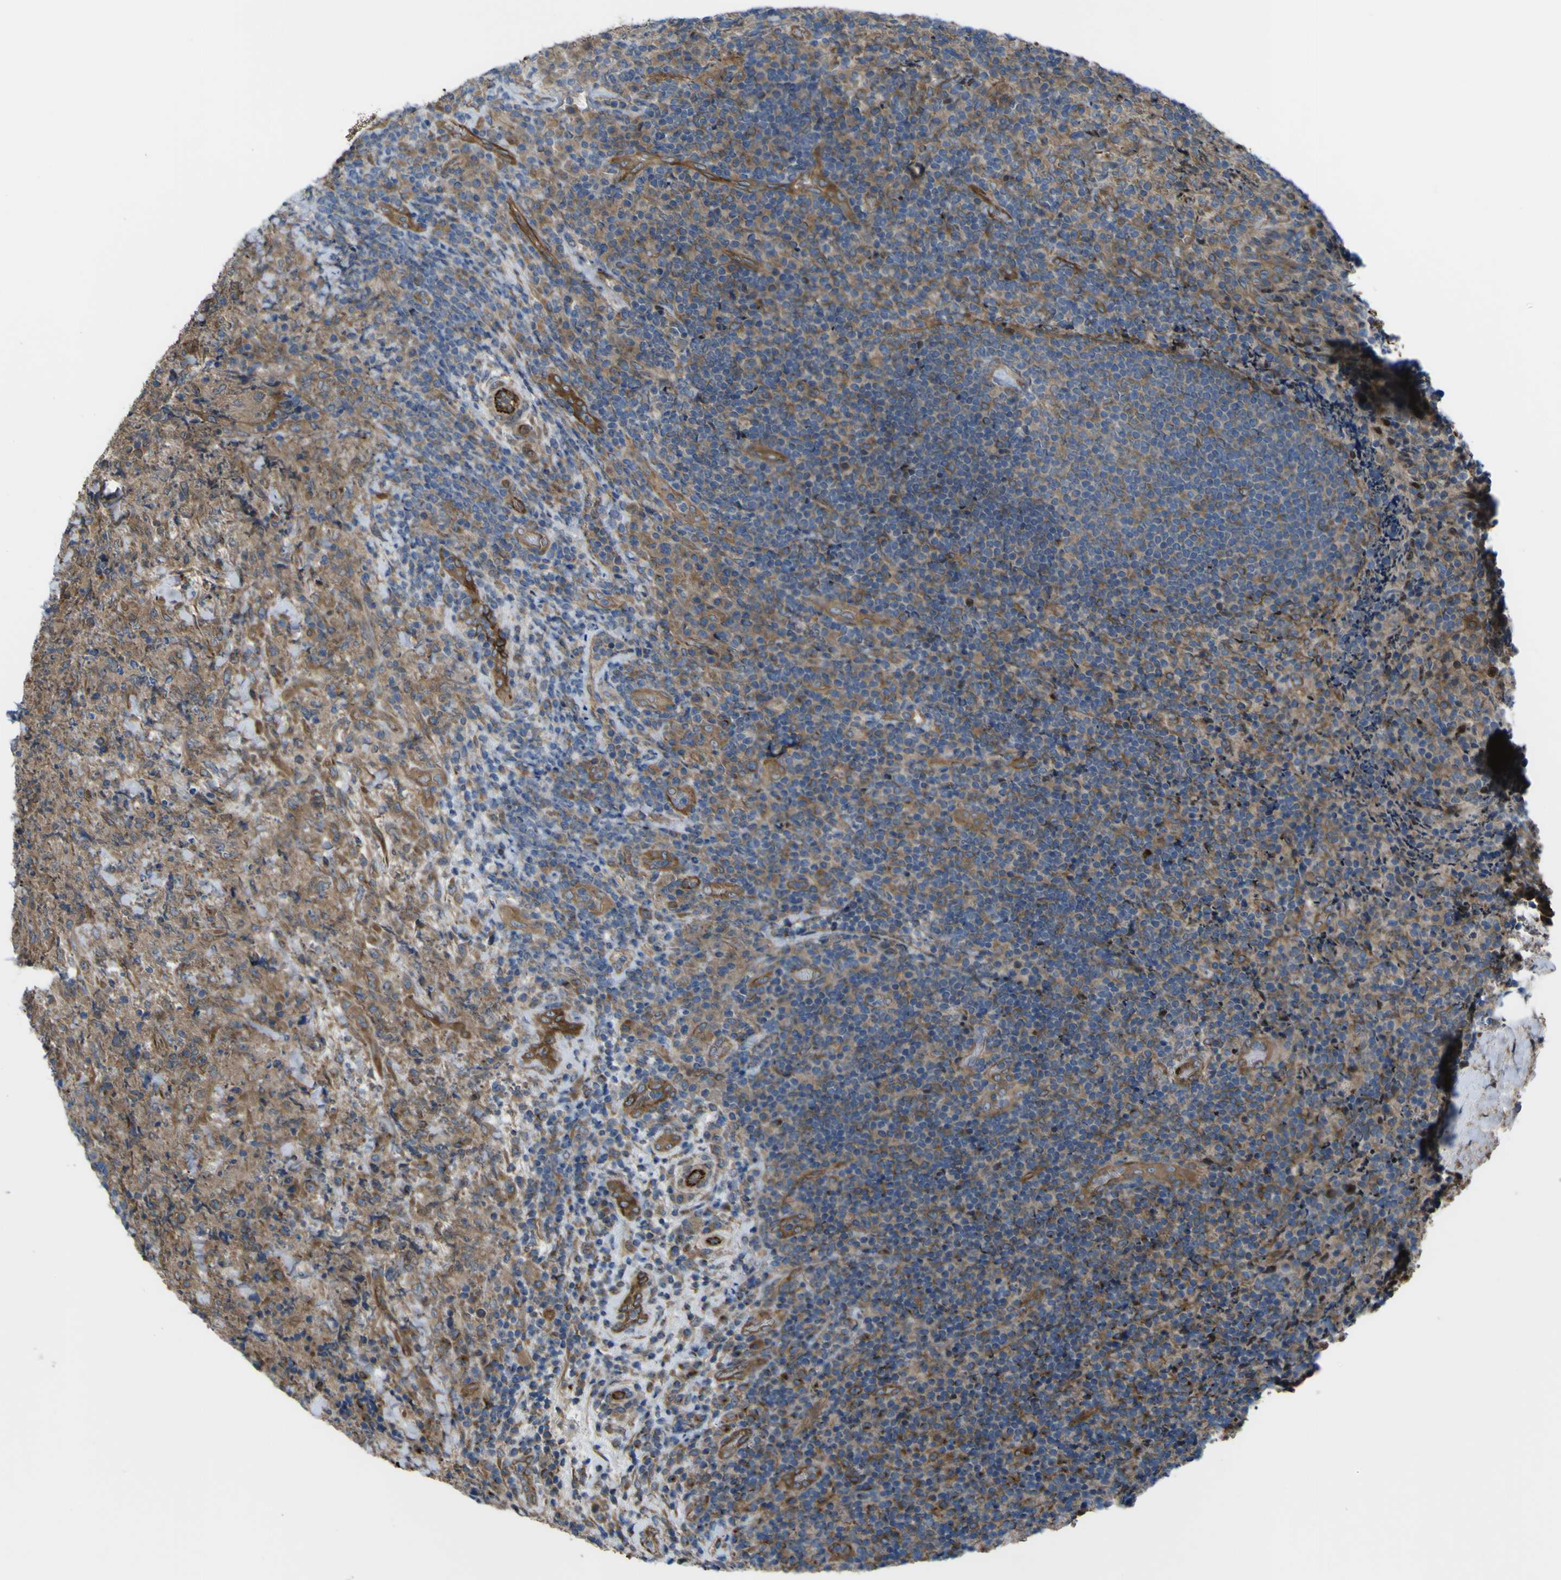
{"staining": {"intensity": "weak", "quantity": "25%-75%", "location": "cytoplasmic/membranous"}, "tissue": "lymphoma", "cell_type": "Tumor cells", "image_type": "cancer", "snomed": [{"axis": "morphology", "description": "Malignant lymphoma, non-Hodgkin's type, High grade"}, {"axis": "topography", "description": "Tonsil"}], "caption": "Malignant lymphoma, non-Hodgkin's type (high-grade) was stained to show a protein in brown. There is low levels of weak cytoplasmic/membranous staining in about 25%-75% of tumor cells. (DAB (3,3'-diaminobenzidine) = brown stain, brightfield microscopy at high magnification).", "gene": "FBXO30", "patient": {"sex": "female", "age": 36}}